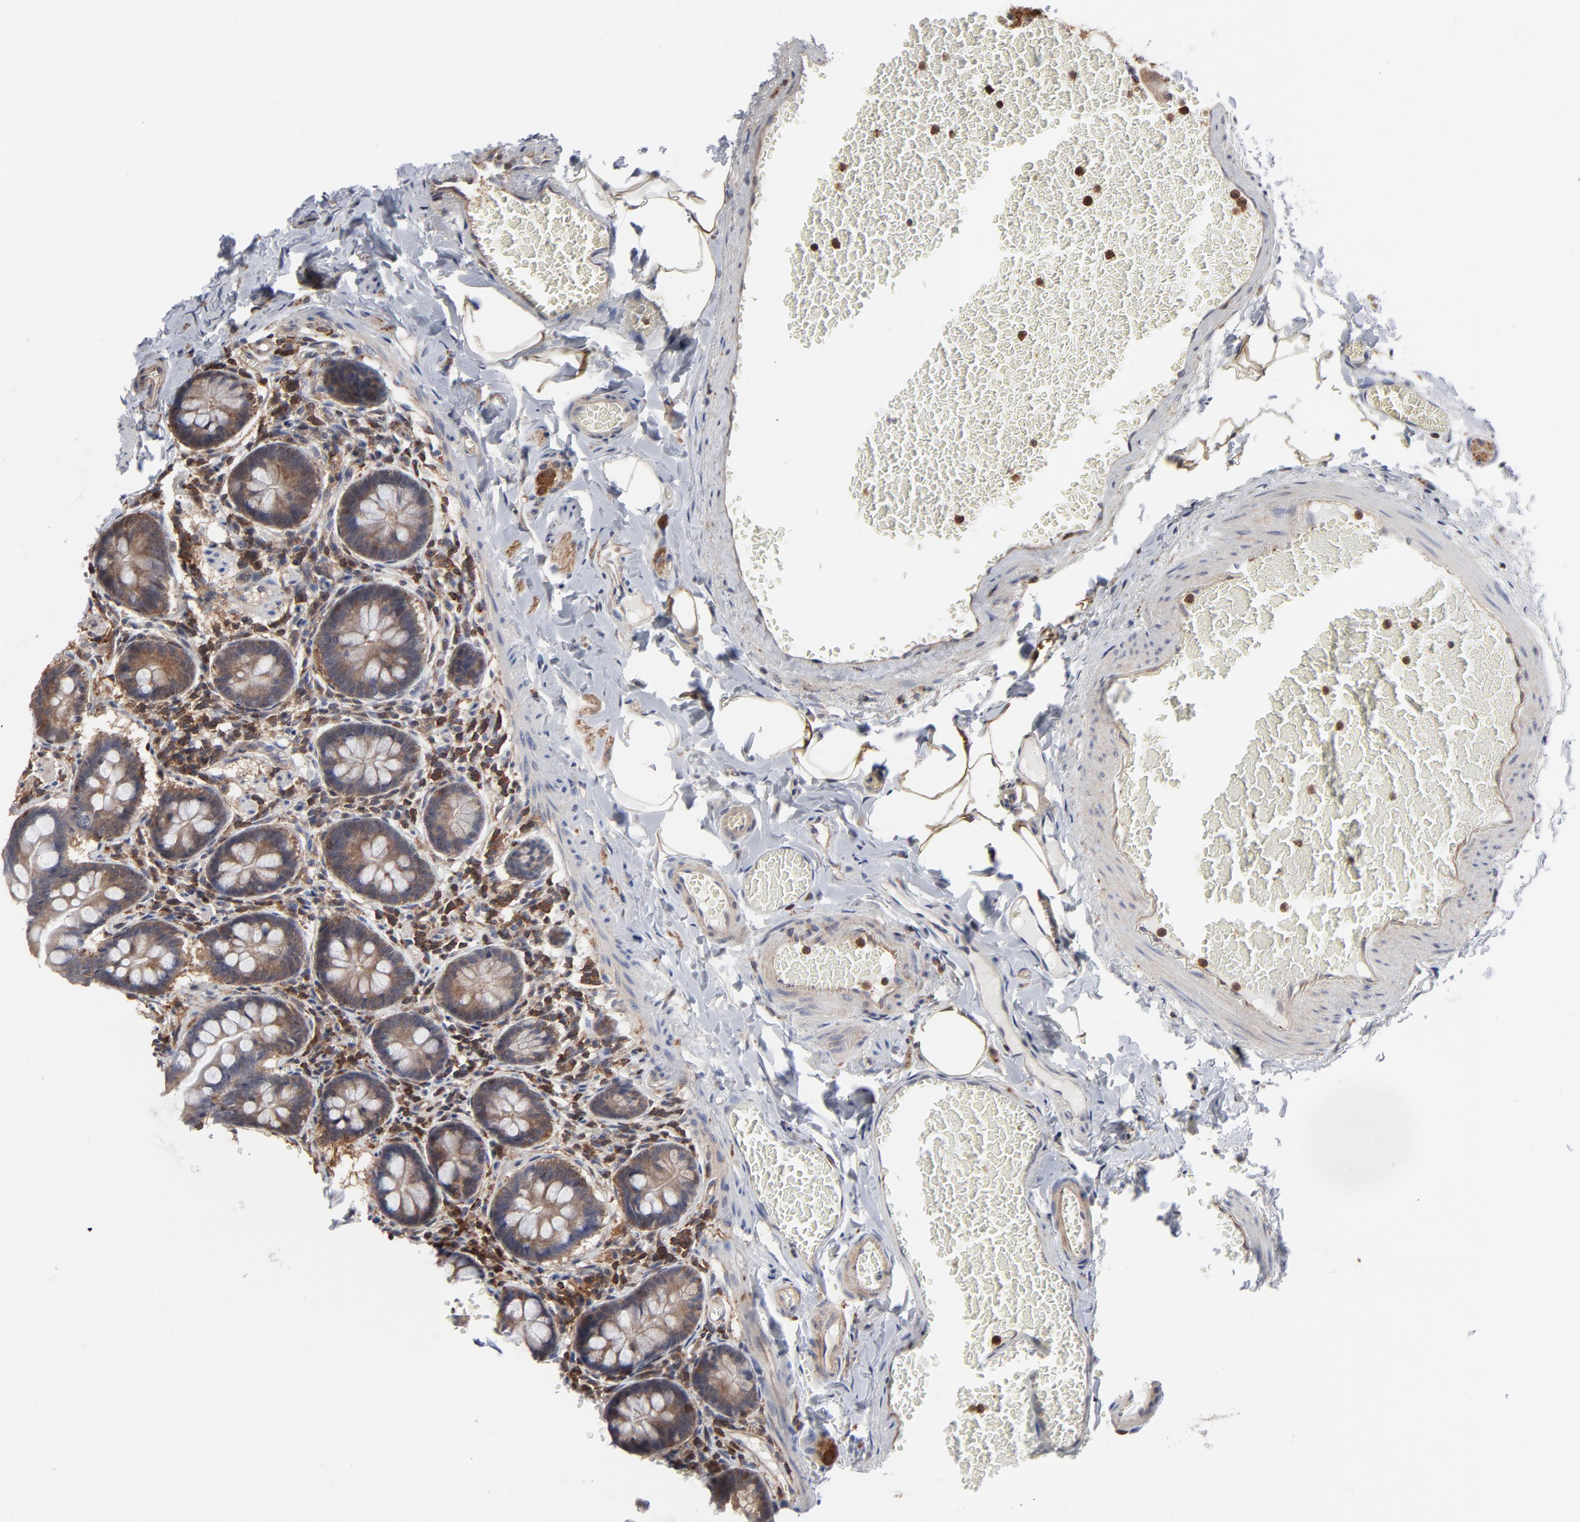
{"staining": {"intensity": "moderate", "quantity": ">75%", "location": "cytoplasmic/membranous"}, "tissue": "small intestine", "cell_type": "Glandular cells", "image_type": "normal", "snomed": [{"axis": "morphology", "description": "Normal tissue, NOS"}, {"axis": "topography", "description": "Small intestine"}], "caption": "DAB (3,3'-diaminobenzidine) immunohistochemical staining of benign small intestine displays moderate cytoplasmic/membranous protein positivity in approximately >75% of glandular cells.", "gene": "MAP2K1", "patient": {"sex": "male", "age": 41}}